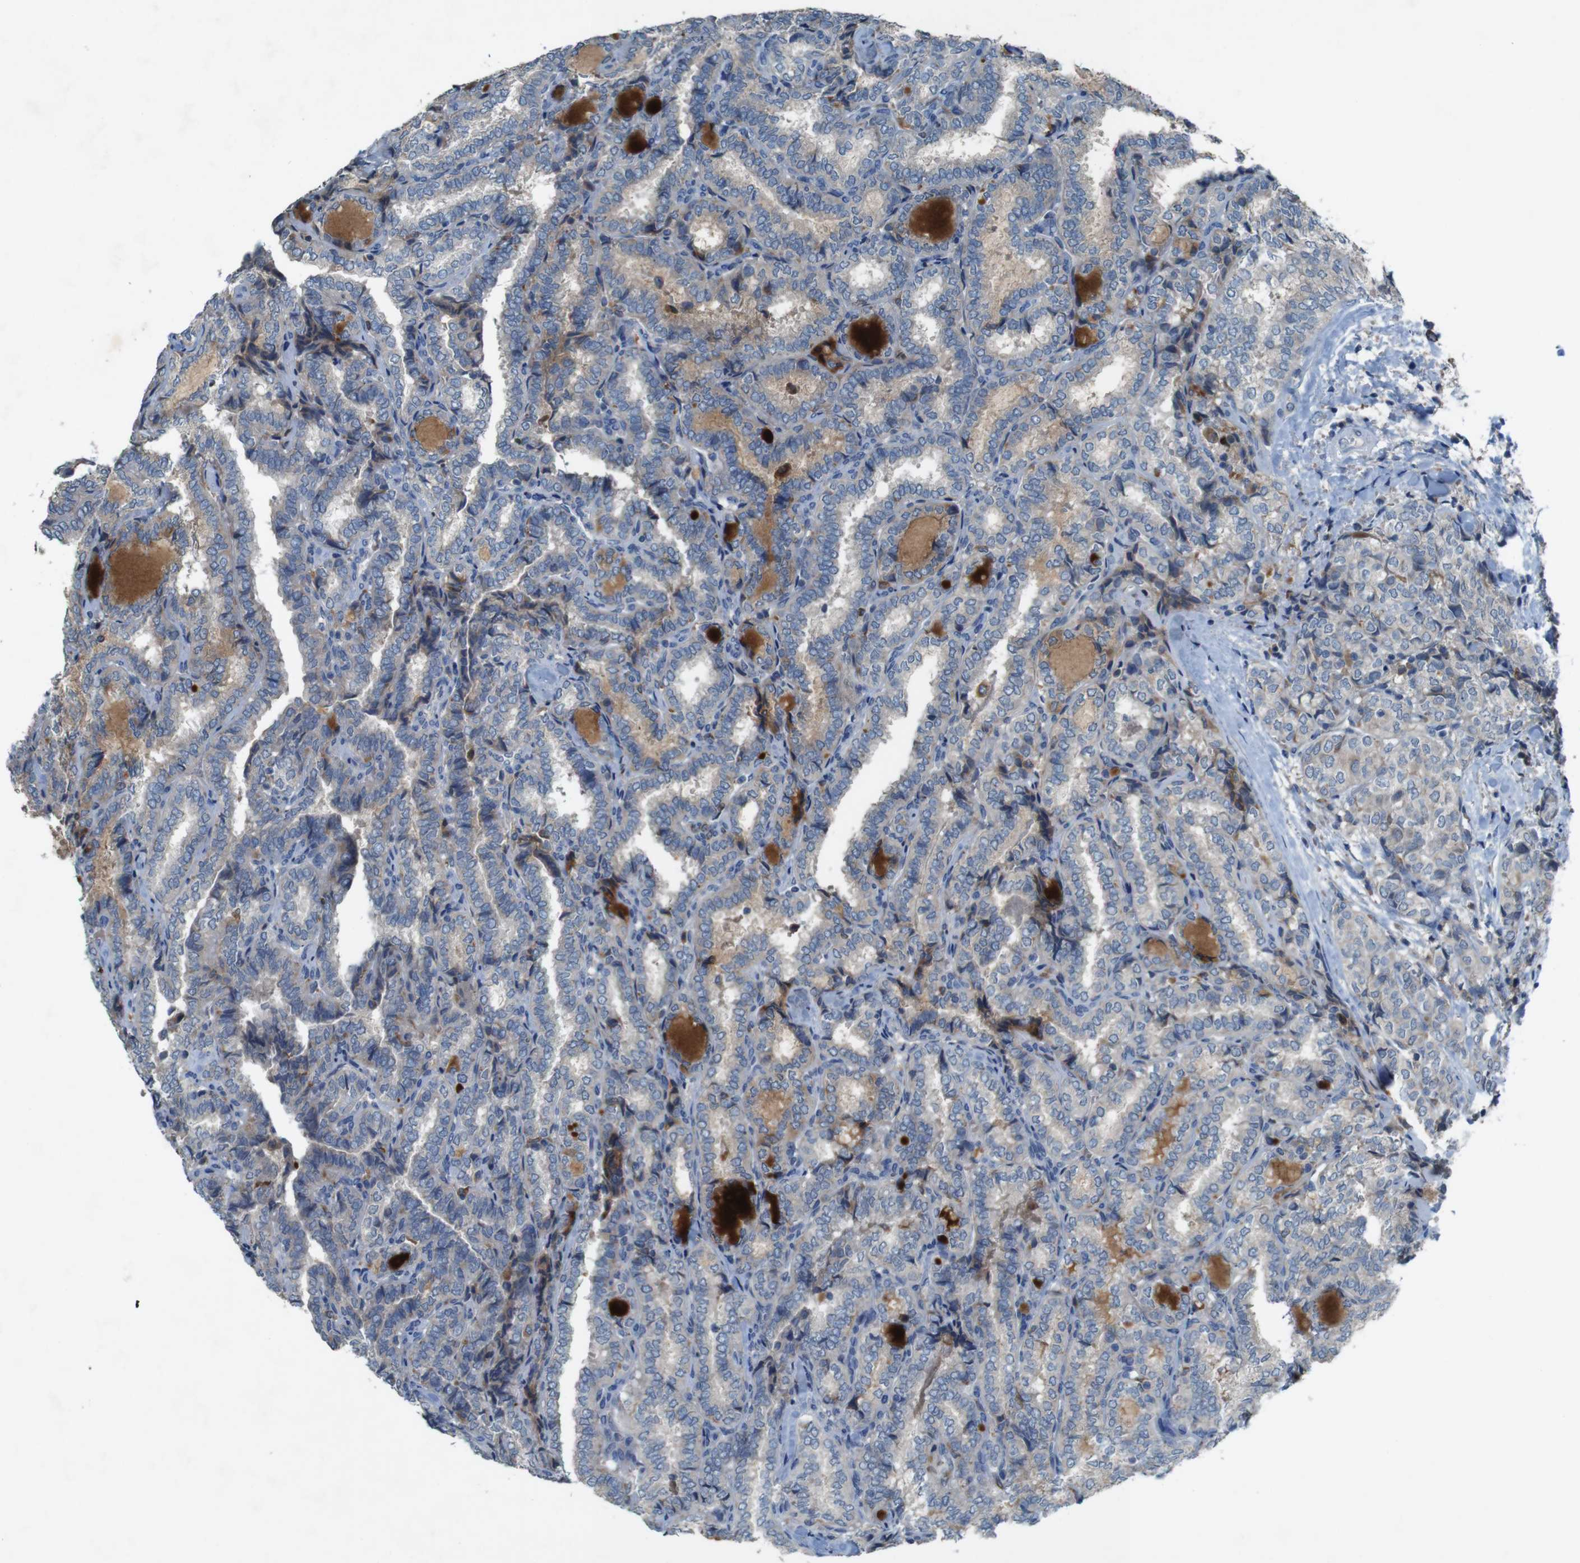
{"staining": {"intensity": "weak", "quantity": "<25%", "location": "cytoplasmic/membranous"}, "tissue": "thyroid cancer", "cell_type": "Tumor cells", "image_type": "cancer", "snomed": [{"axis": "morphology", "description": "Normal tissue, NOS"}, {"axis": "morphology", "description": "Papillary adenocarcinoma, NOS"}, {"axis": "topography", "description": "Thyroid gland"}], "caption": "This is an IHC micrograph of papillary adenocarcinoma (thyroid). There is no staining in tumor cells.", "gene": "MOGAT3", "patient": {"sex": "female", "age": 30}}